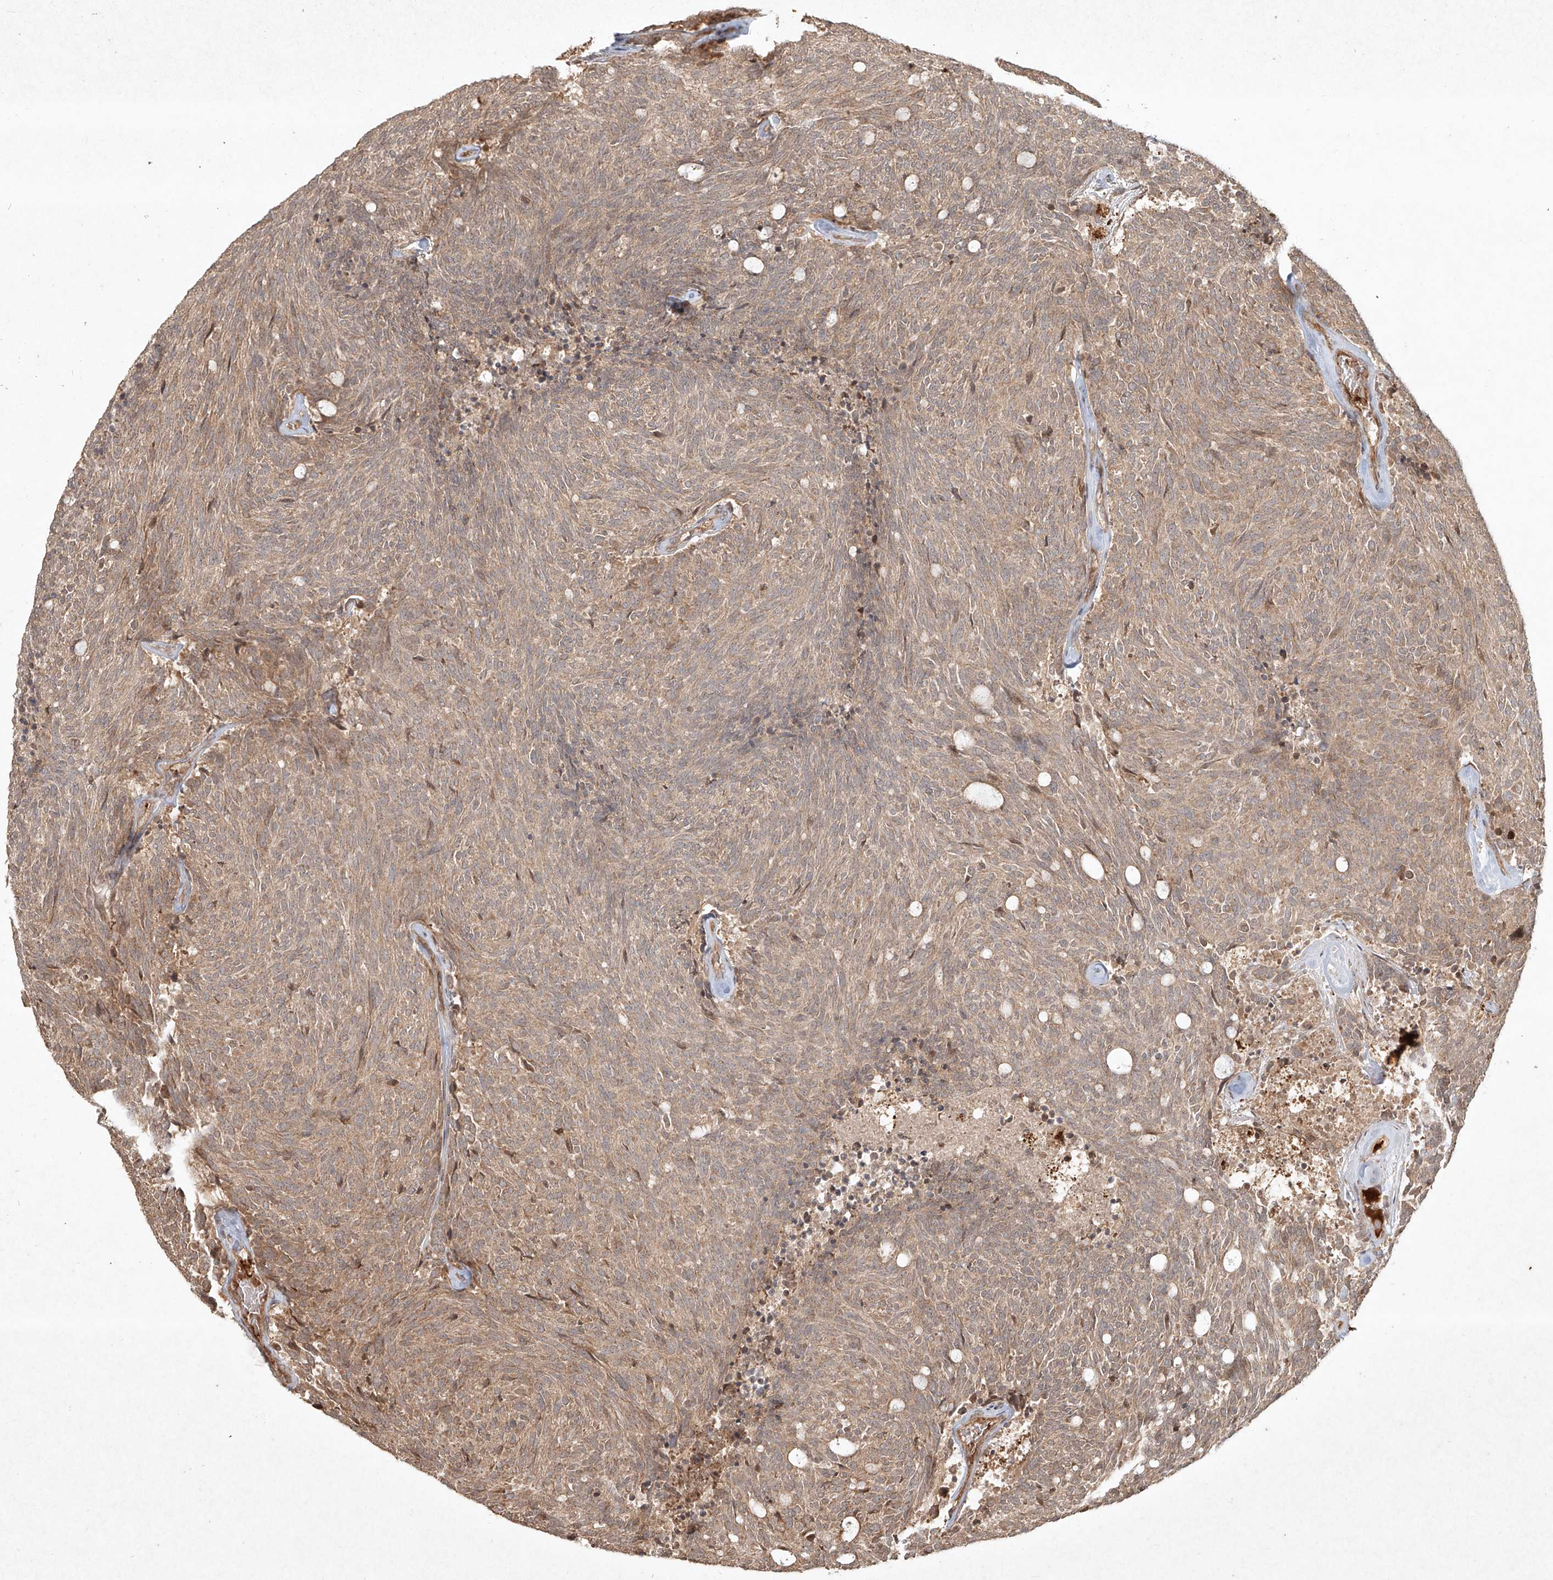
{"staining": {"intensity": "weak", "quantity": ">75%", "location": "cytoplasmic/membranous"}, "tissue": "carcinoid", "cell_type": "Tumor cells", "image_type": "cancer", "snomed": [{"axis": "morphology", "description": "Carcinoid, malignant, NOS"}, {"axis": "topography", "description": "Pancreas"}], "caption": "About >75% of tumor cells in human malignant carcinoid display weak cytoplasmic/membranous protein staining as visualized by brown immunohistochemical staining.", "gene": "CYYR1", "patient": {"sex": "female", "age": 54}}